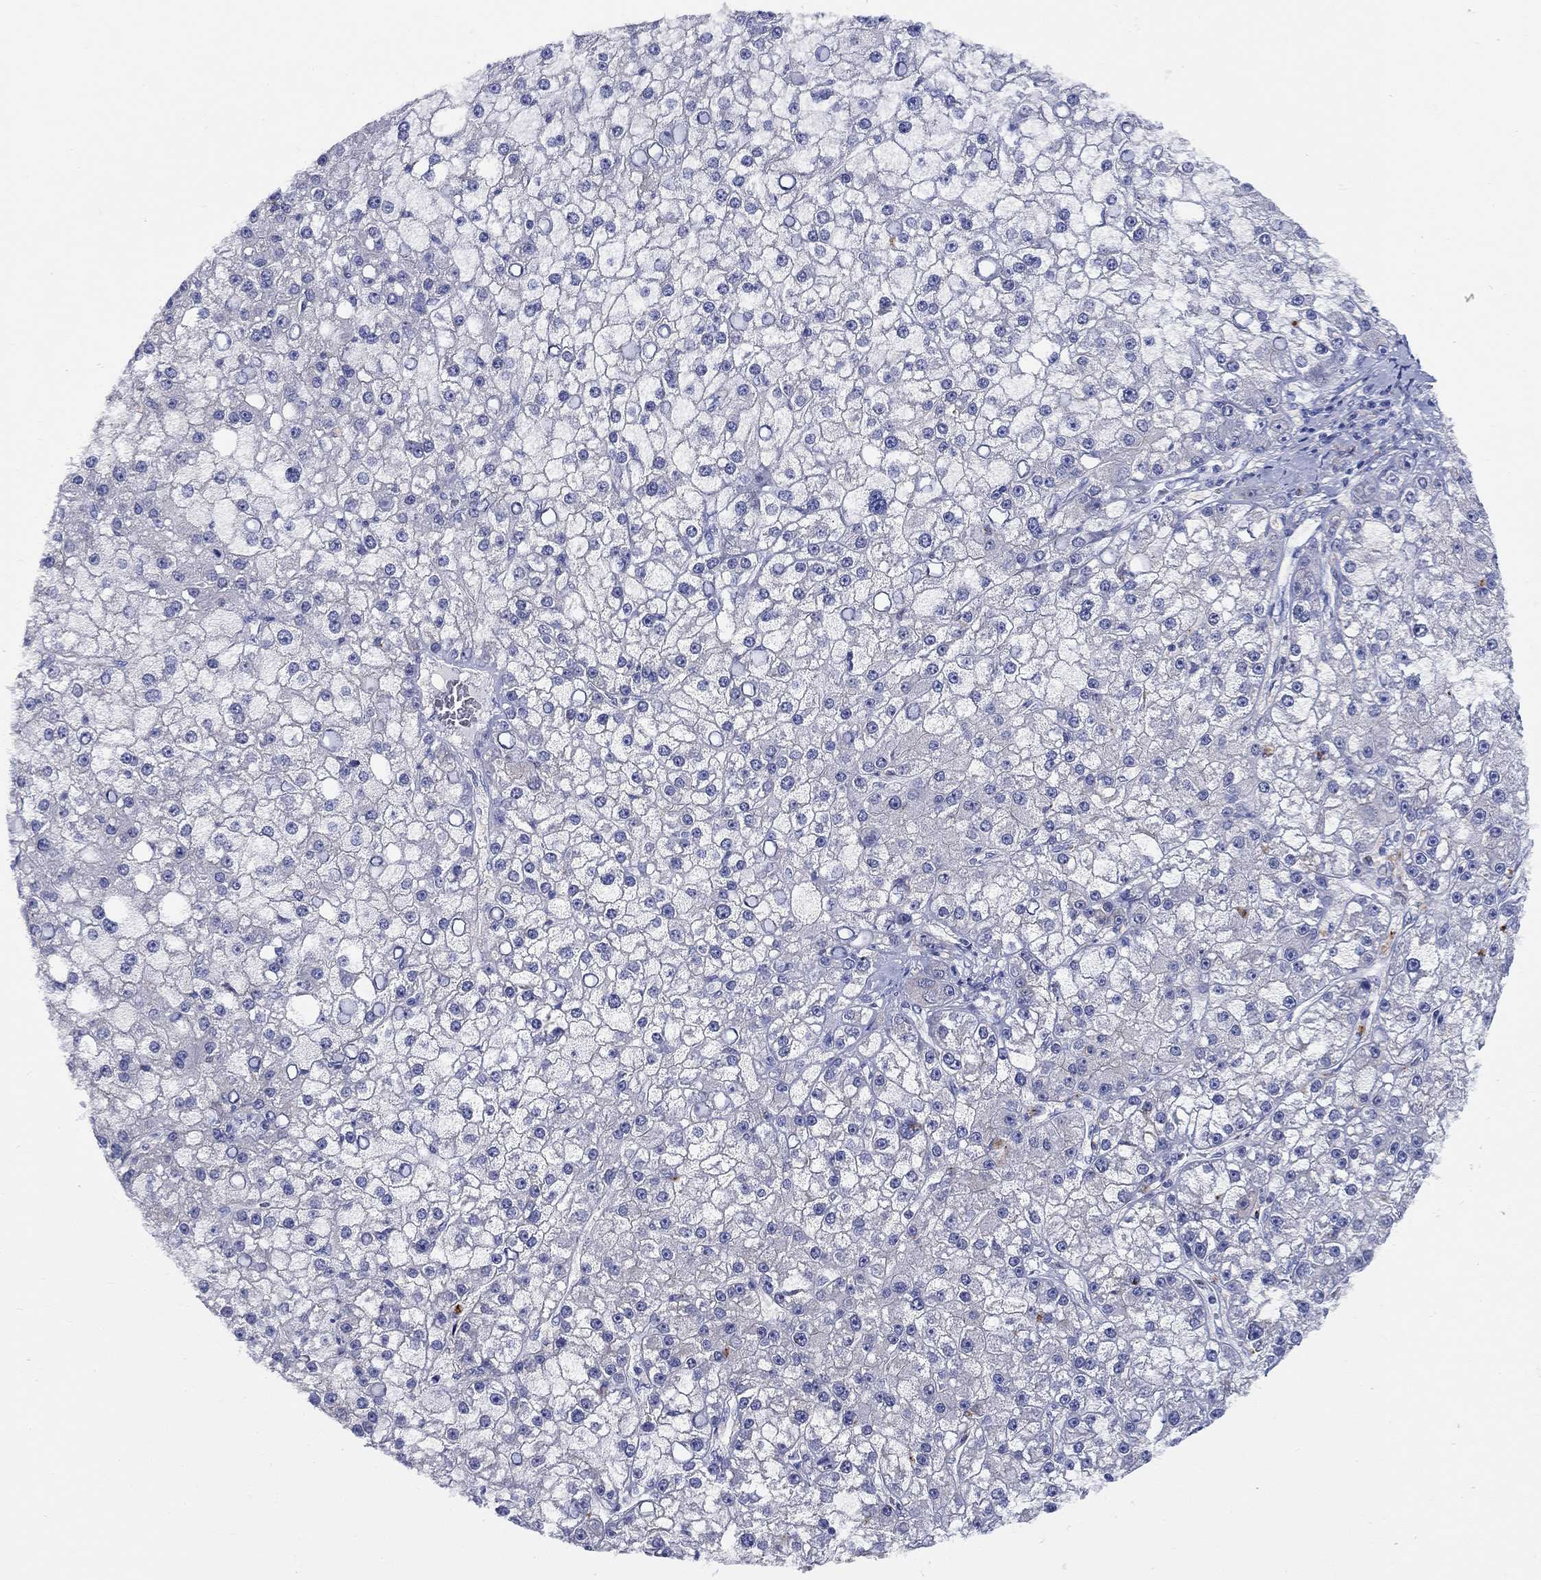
{"staining": {"intensity": "negative", "quantity": "none", "location": "none"}, "tissue": "liver cancer", "cell_type": "Tumor cells", "image_type": "cancer", "snomed": [{"axis": "morphology", "description": "Carcinoma, Hepatocellular, NOS"}, {"axis": "topography", "description": "Liver"}], "caption": "There is no significant positivity in tumor cells of liver hepatocellular carcinoma. (Stains: DAB IHC with hematoxylin counter stain, Microscopy: brightfield microscopy at high magnification).", "gene": "RAP1GAP", "patient": {"sex": "male", "age": 67}}